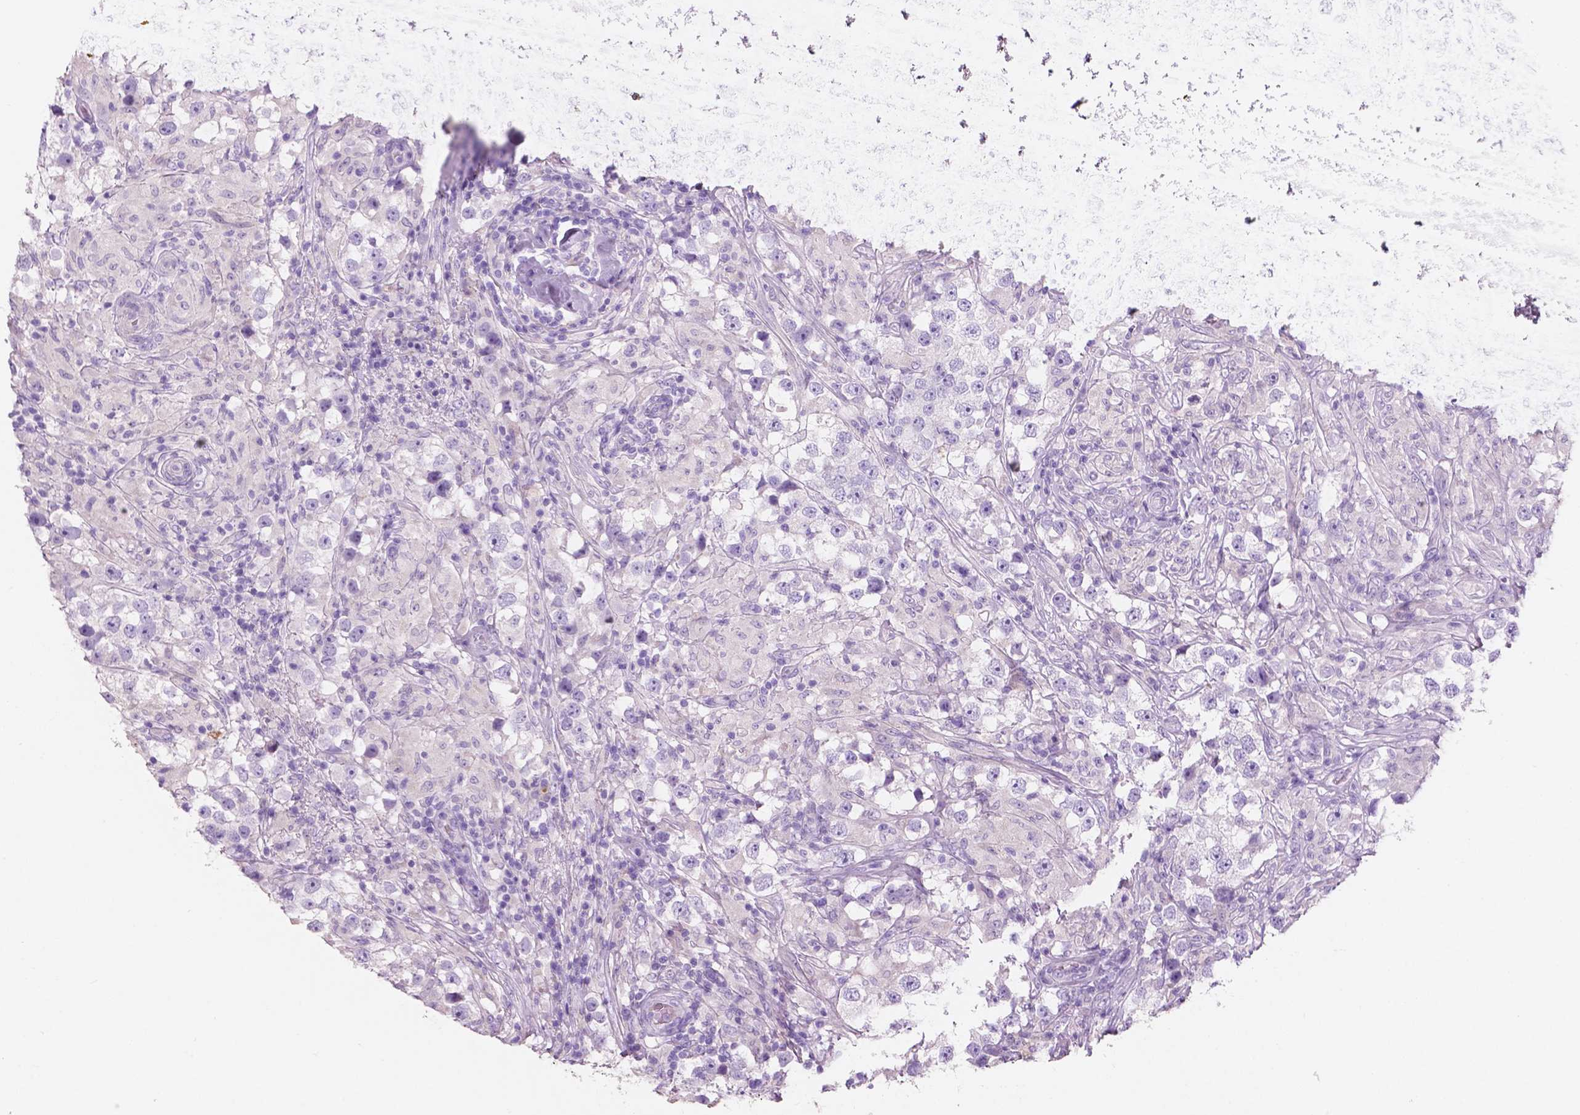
{"staining": {"intensity": "negative", "quantity": "none", "location": "none"}, "tissue": "testis cancer", "cell_type": "Tumor cells", "image_type": "cancer", "snomed": [{"axis": "morphology", "description": "Seminoma, NOS"}, {"axis": "topography", "description": "Testis"}], "caption": "High power microscopy photomicrograph of an immunohistochemistry (IHC) image of seminoma (testis), revealing no significant positivity in tumor cells.", "gene": "CUZD1", "patient": {"sex": "male", "age": 46}}